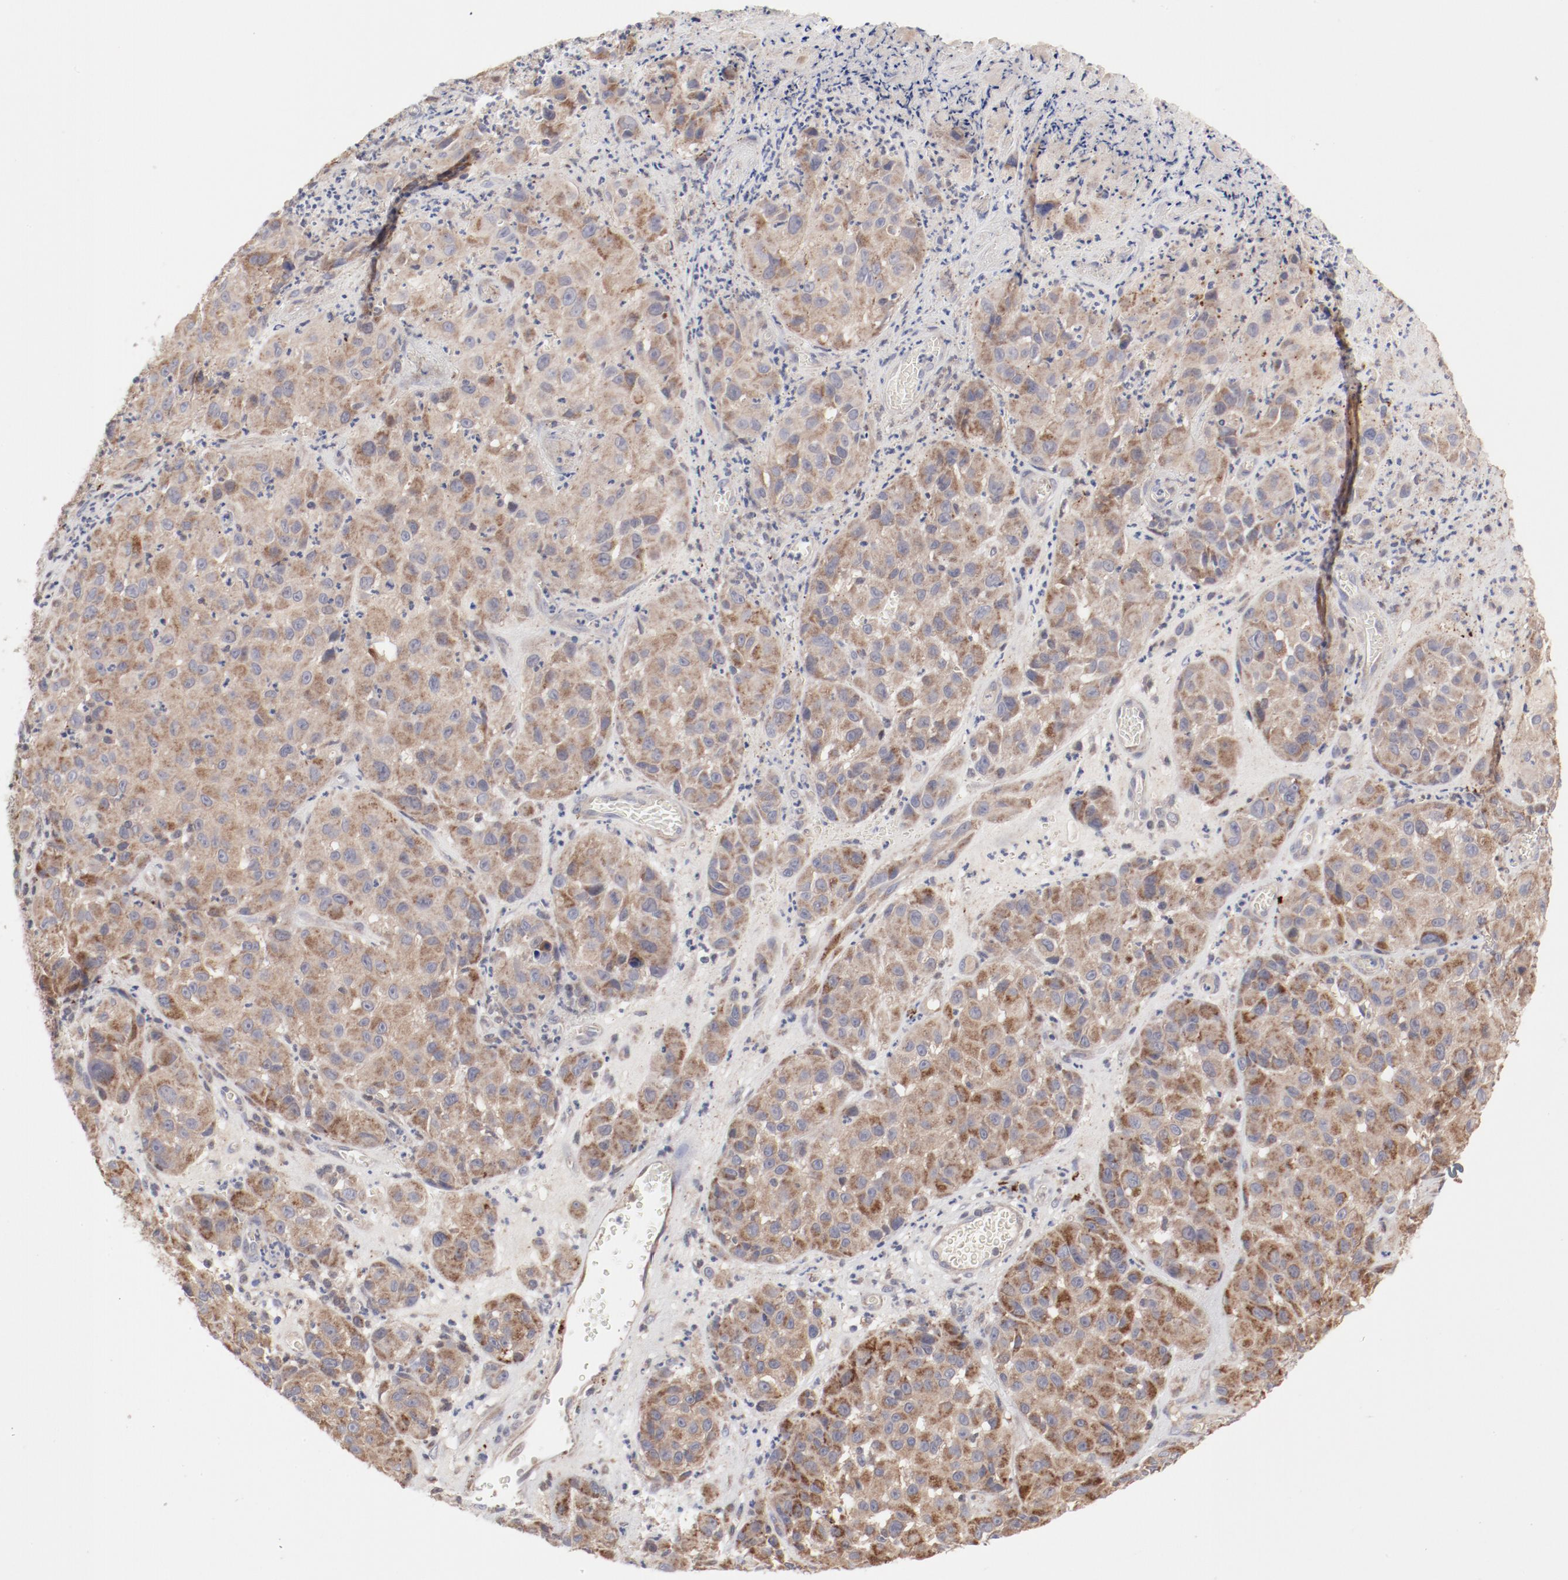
{"staining": {"intensity": "moderate", "quantity": ">75%", "location": "cytoplasmic/membranous"}, "tissue": "melanoma", "cell_type": "Tumor cells", "image_type": "cancer", "snomed": [{"axis": "morphology", "description": "Malignant melanoma, NOS"}, {"axis": "topography", "description": "Skin"}], "caption": "IHC image of neoplastic tissue: human melanoma stained using IHC exhibits medium levels of moderate protein expression localized specifically in the cytoplasmic/membranous of tumor cells, appearing as a cytoplasmic/membranous brown color.", "gene": "PPFIBP2", "patient": {"sex": "female", "age": 21}}